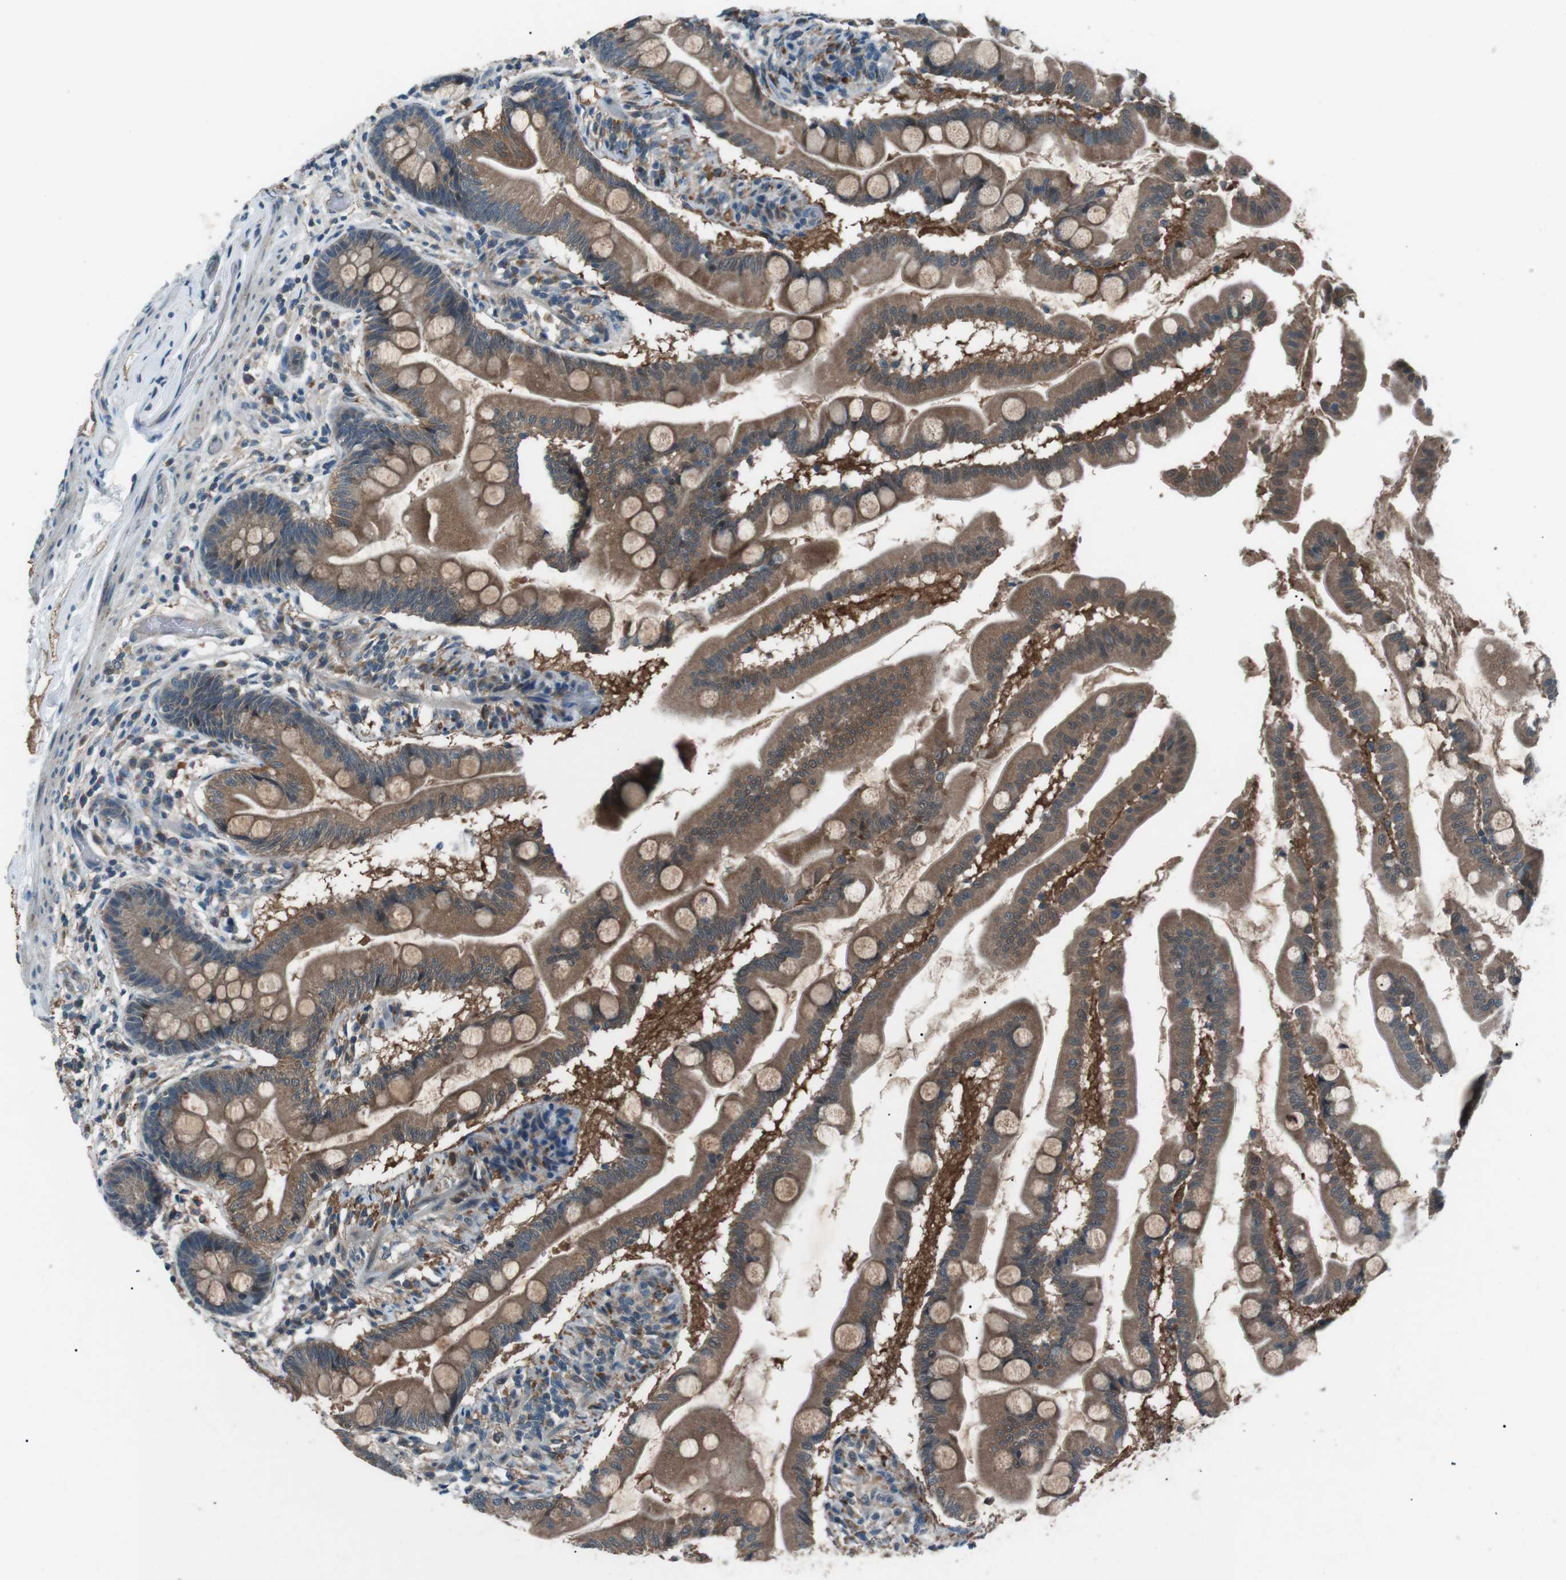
{"staining": {"intensity": "moderate", "quantity": ">75%", "location": "cytoplasmic/membranous"}, "tissue": "small intestine", "cell_type": "Glandular cells", "image_type": "normal", "snomed": [{"axis": "morphology", "description": "Normal tissue, NOS"}, {"axis": "topography", "description": "Small intestine"}], "caption": "IHC (DAB) staining of normal small intestine reveals moderate cytoplasmic/membranous protein positivity in about >75% of glandular cells. (DAB (3,3'-diaminobenzidine) IHC, brown staining for protein, blue staining for nuclei).", "gene": "LRIG2", "patient": {"sex": "female", "age": 56}}